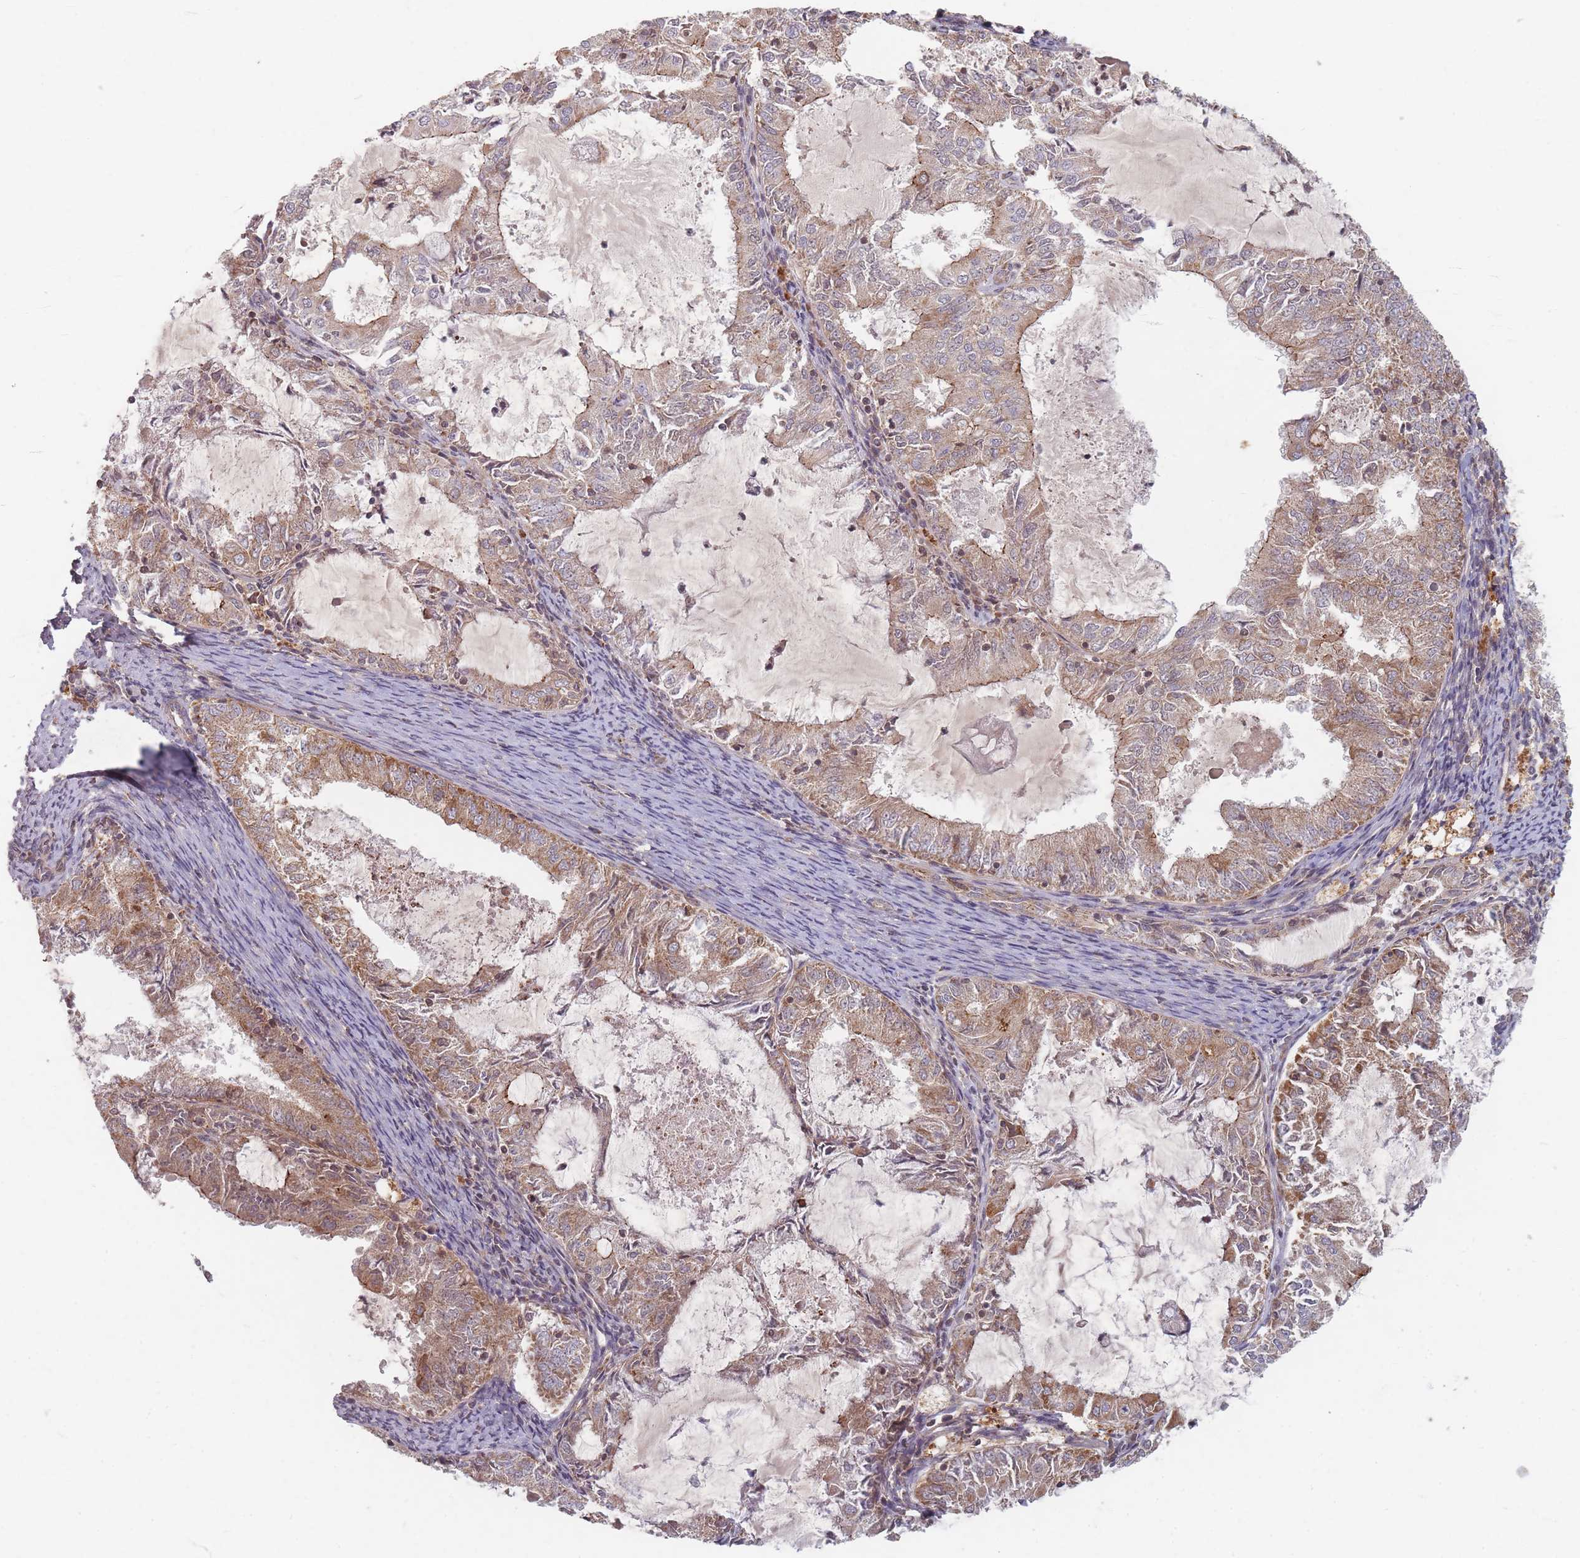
{"staining": {"intensity": "moderate", "quantity": "25%-75%", "location": "cytoplasmic/membranous"}, "tissue": "endometrial cancer", "cell_type": "Tumor cells", "image_type": "cancer", "snomed": [{"axis": "morphology", "description": "Adenocarcinoma, NOS"}, {"axis": "topography", "description": "Endometrium"}], "caption": "A brown stain highlights moderate cytoplasmic/membranous expression of a protein in human endometrial cancer (adenocarcinoma) tumor cells.", "gene": "RADX", "patient": {"sex": "female", "age": 57}}